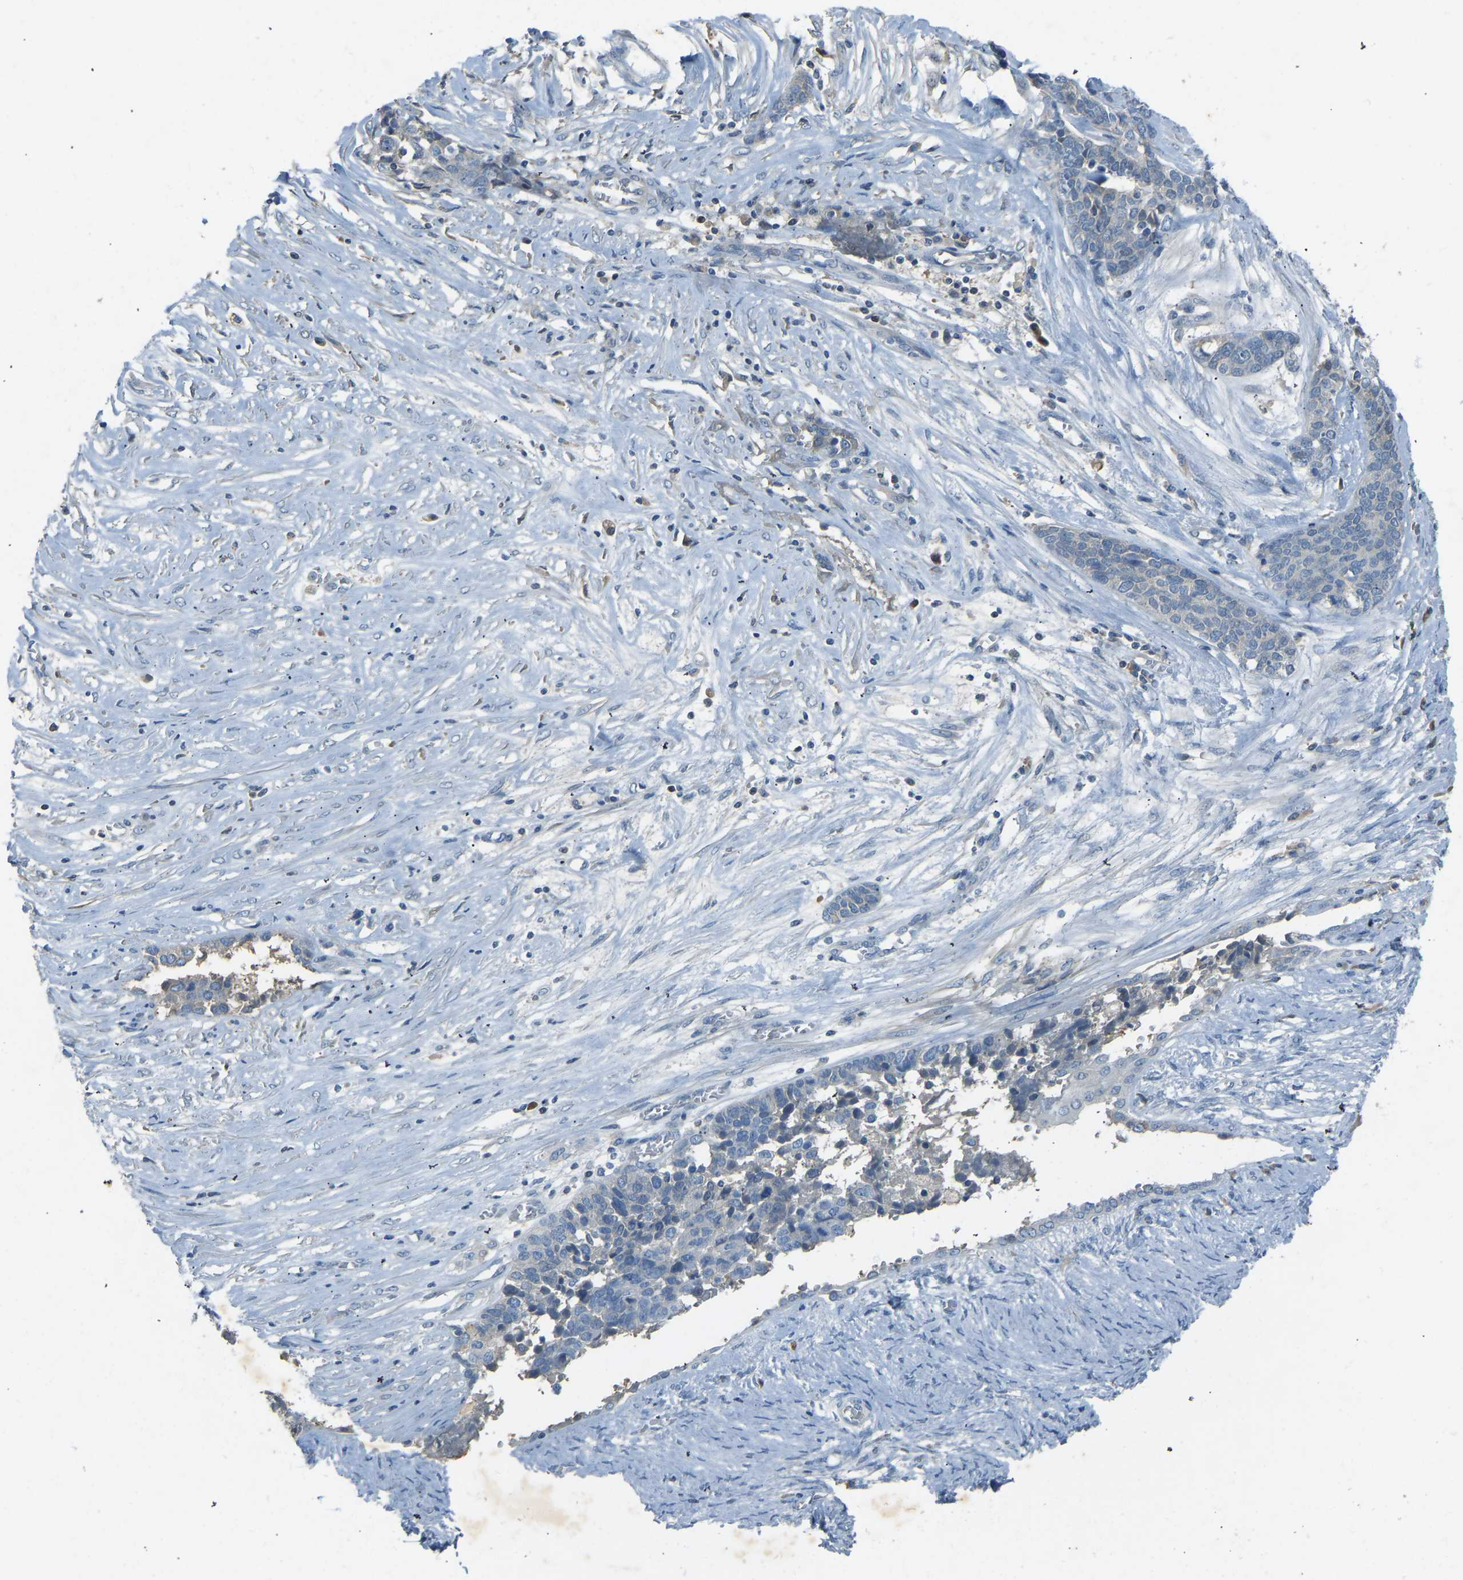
{"staining": {"intensity": "negative", "quantity": "none", "location": "none"}, "tissue": "ovarian cancer", "cell_type": "Tumor cells", "image_type": "cancer", "snomed": [{"axis": "morphology", "description": "Cystadenocarcinoma, serous, NOS"}, {"axis": "topography", "description": "Ovary"}], "caption": "Immunohistochemical staining of human ovarian cancer shows no significant positivity in tumor cells.", "gene": "FBLN2", "patient": {"sex": "female", "age": 44}}